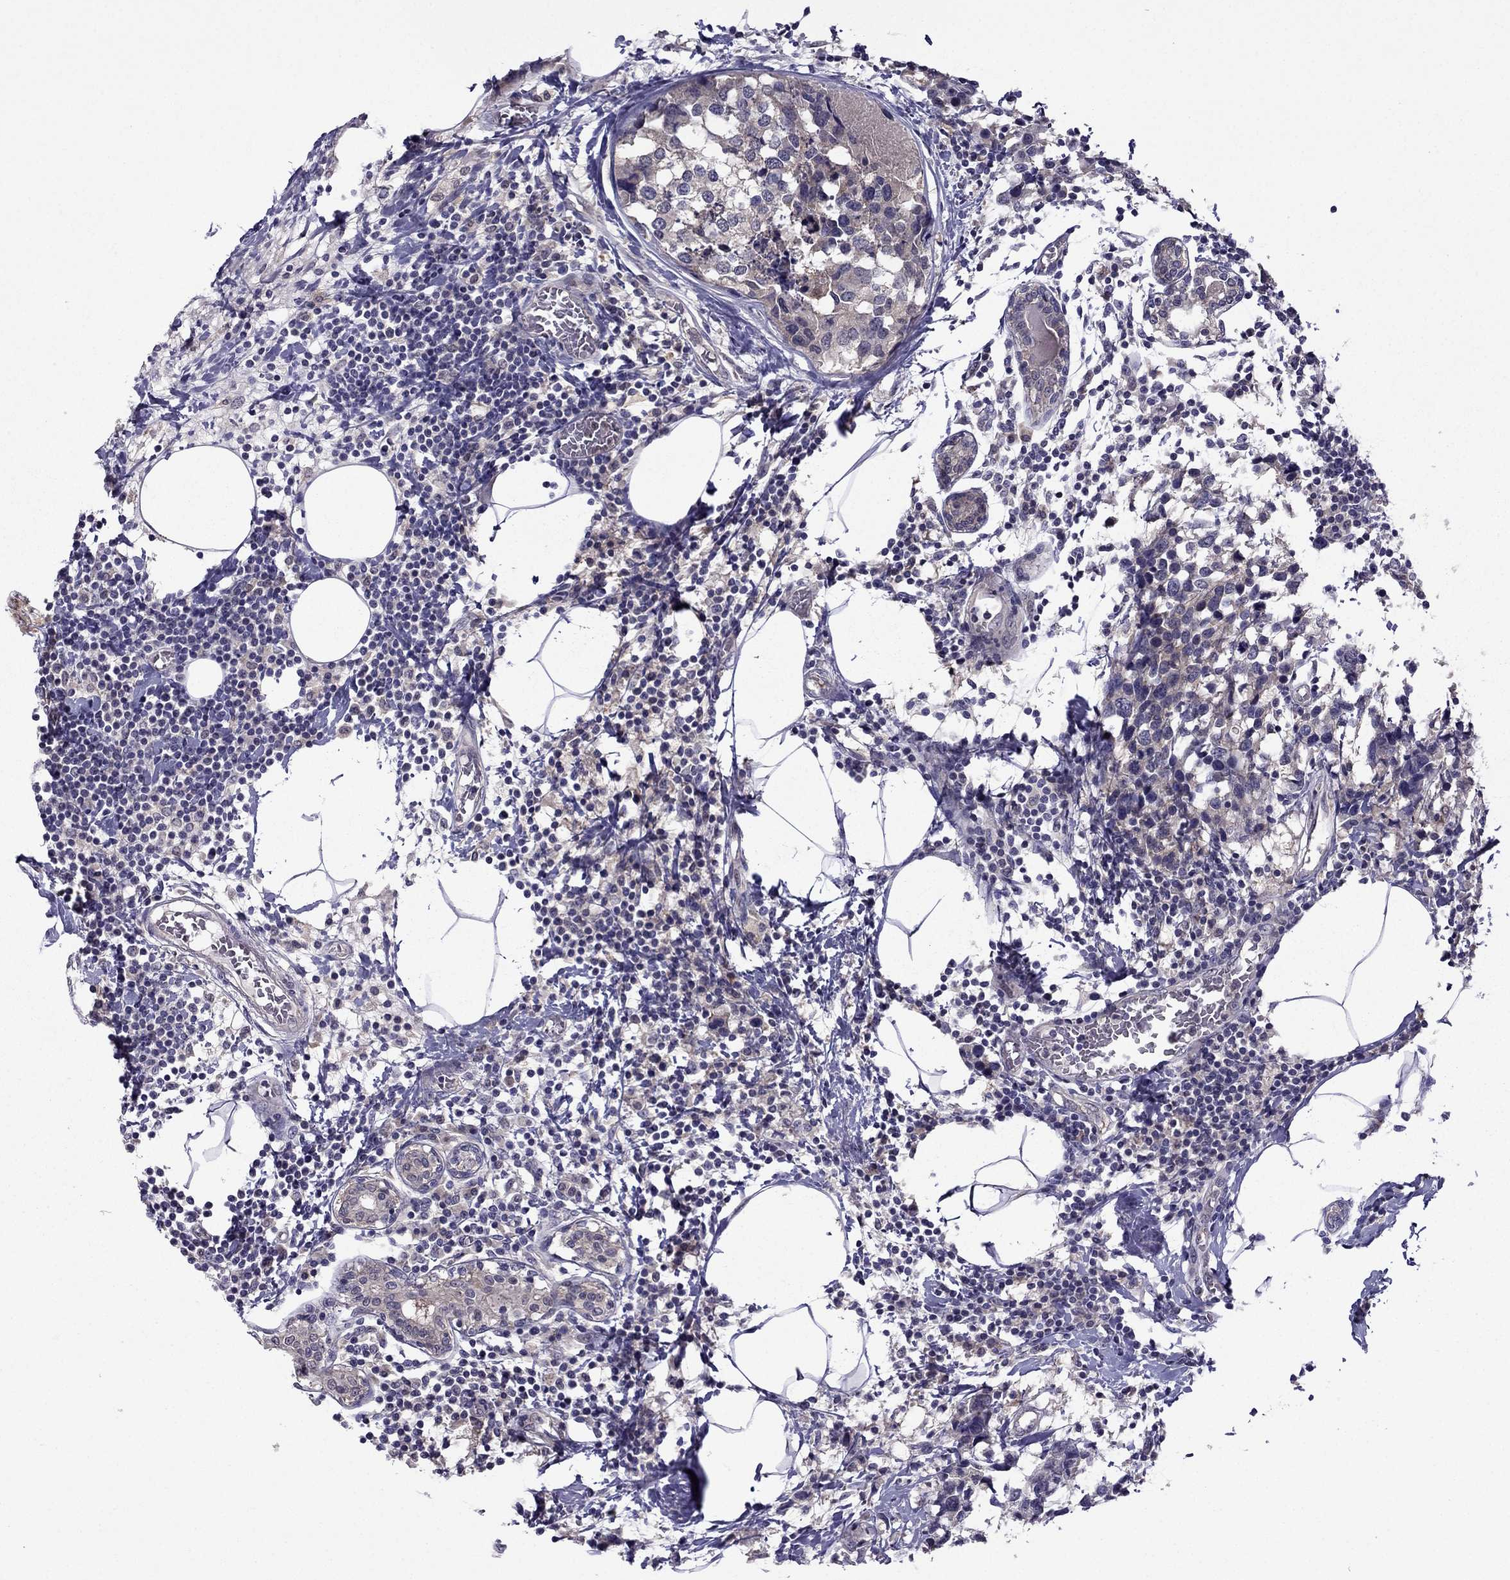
{"staining": {"intensity": "negative", "quantity": "none", "location": "none"}, "tissue": "breast cancer", "cell_type": "Tumor cells", "image_type": "cancer", "snomed": [{"axis": "morphology", "description": "Lobular carcinoma"}, {"axis": "topography", "description": "Breast"}], "caption": "Immunohistochemical staining of breast lobular carcinoma reveals no significant positivity in tumor cells.", "gene": "CDK5", "patient": {"sex": "female", "age": 59}}